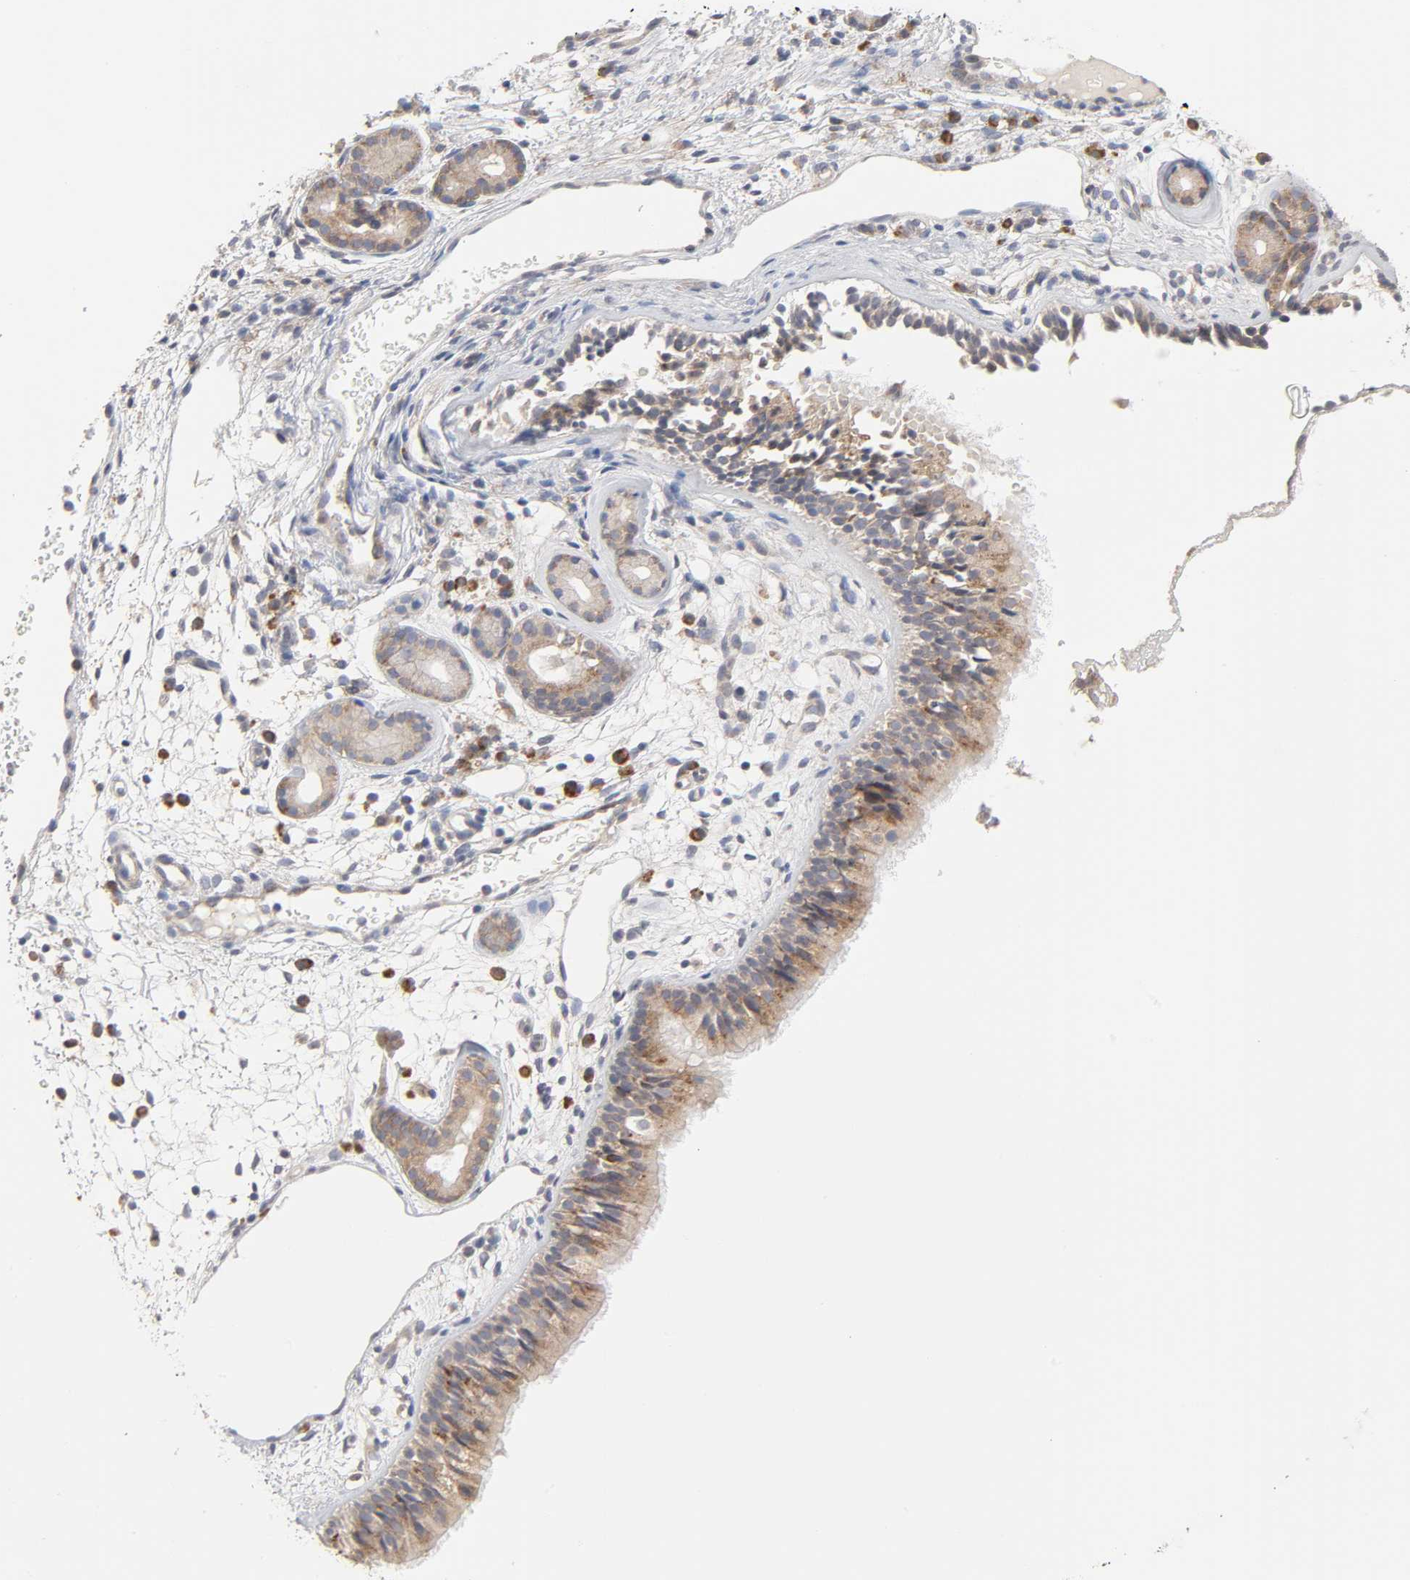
{"staining": {"intensity": "weak", "quantity": ">75%", "location": "cytoplasmic/membranous"}, "tissue": "nasopharynx", "cell_type": "Respiratory epithelial cells", "image_type": "normal", "snomed": [{"axis": "morphology", "description": "Normal tissue, NOS"}, {"axis": "morphology", "description": "Inflammation, NOS"}, {"axis": "topography", "description": "Nasopharynx"}], "caption": "Respiratory epithelial cells demonstrate weak cytoplasmic/membranous staining in about >75% of cells in normal nasopharynx.", "gene": "IL4R", "patient": {"sex": "female", "age": 55}}